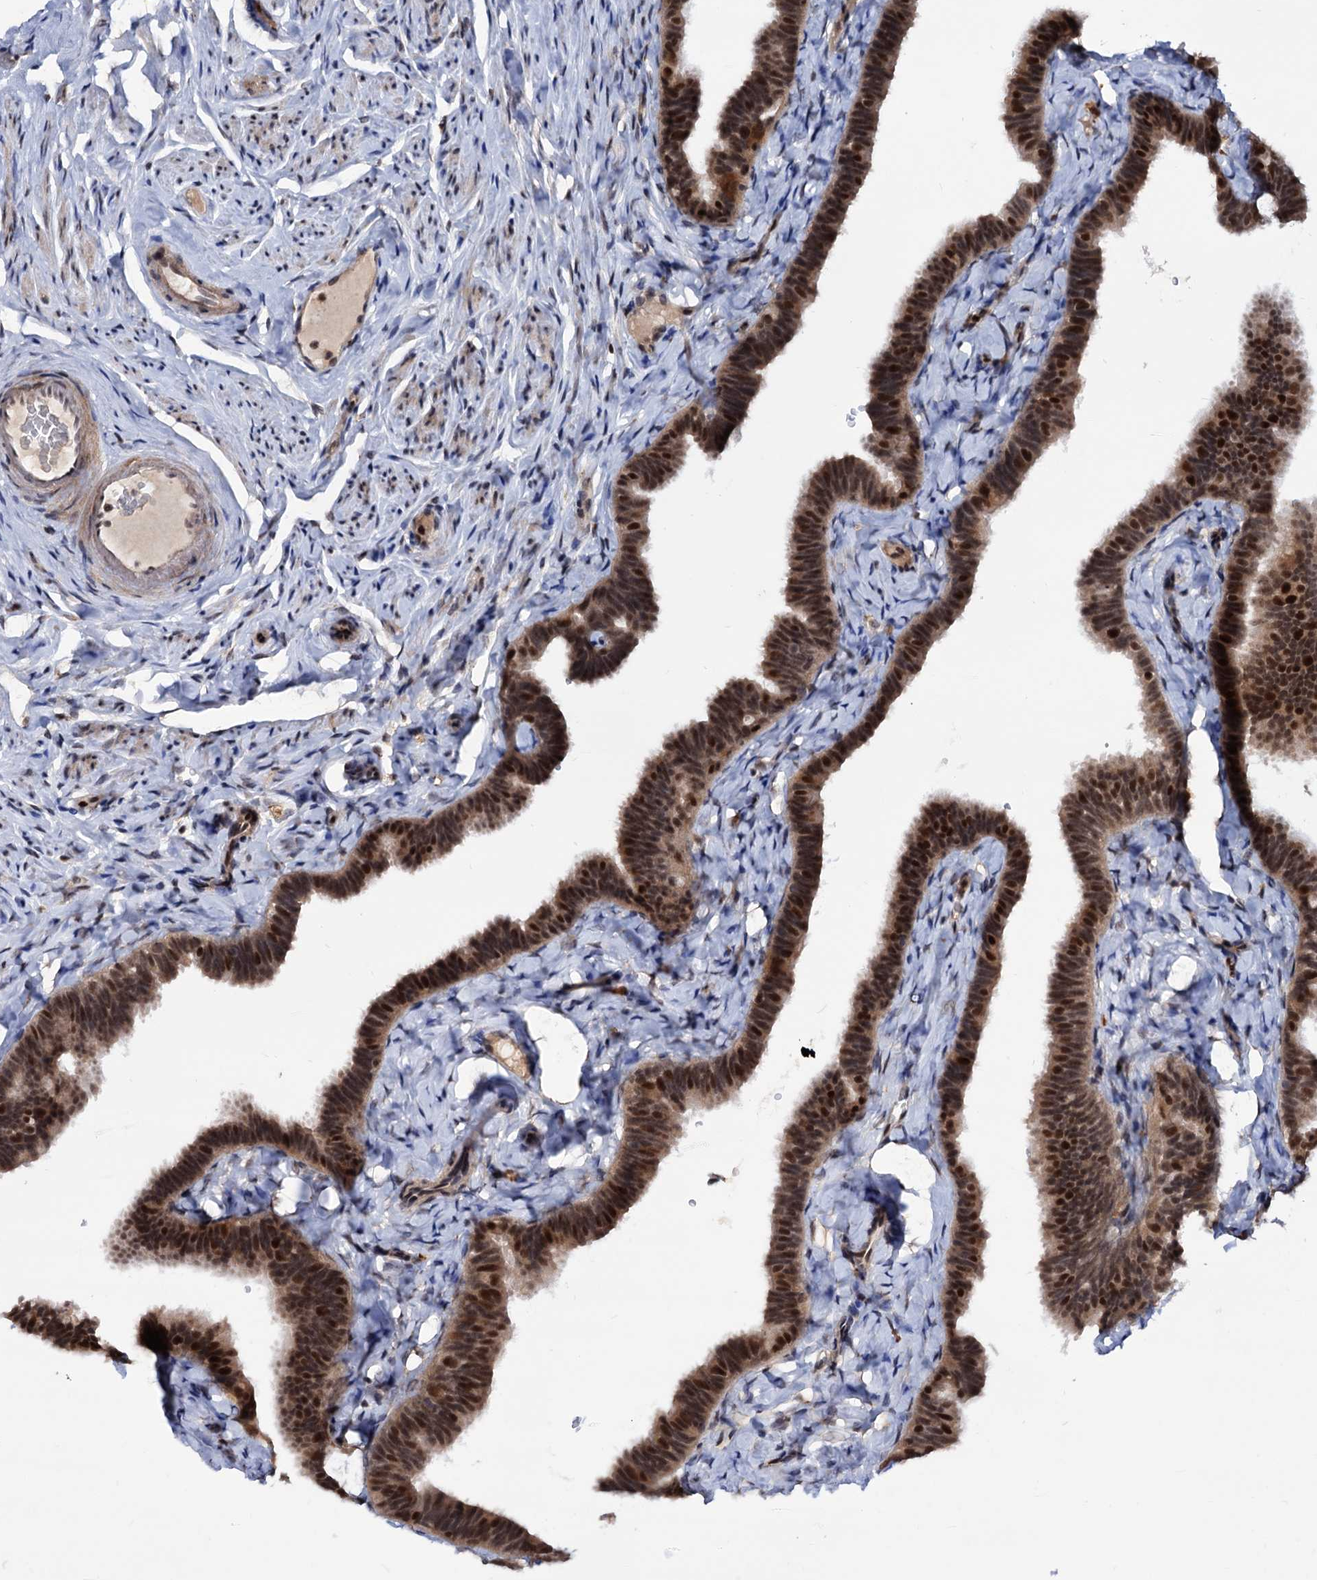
{"staining": {"intensity": "moderate", "quantity": ">75%", "location": "cytoplasmic/membranous,nuclear"}, "tissue": "fallopian tube", "cell_type": "Glandular cells", "image_type": "normal", "snomed": [{"axis": "morphology", "description": "Normal tissue, NOS"}, {"axis": "topography", "description": "Fallopian tube"}], "caption": "Immunohistochemistry (IHC) (DAB (3,3'-diaminobenzidine)) staining of unremarkable fallopian tube exhibits moderate cytoplasmic/membranous,nuclear protein expression in approximately >75% of glandular cells.", "gene": "RNASEH2B", "patient": {"sex": "female", "age": 65}}